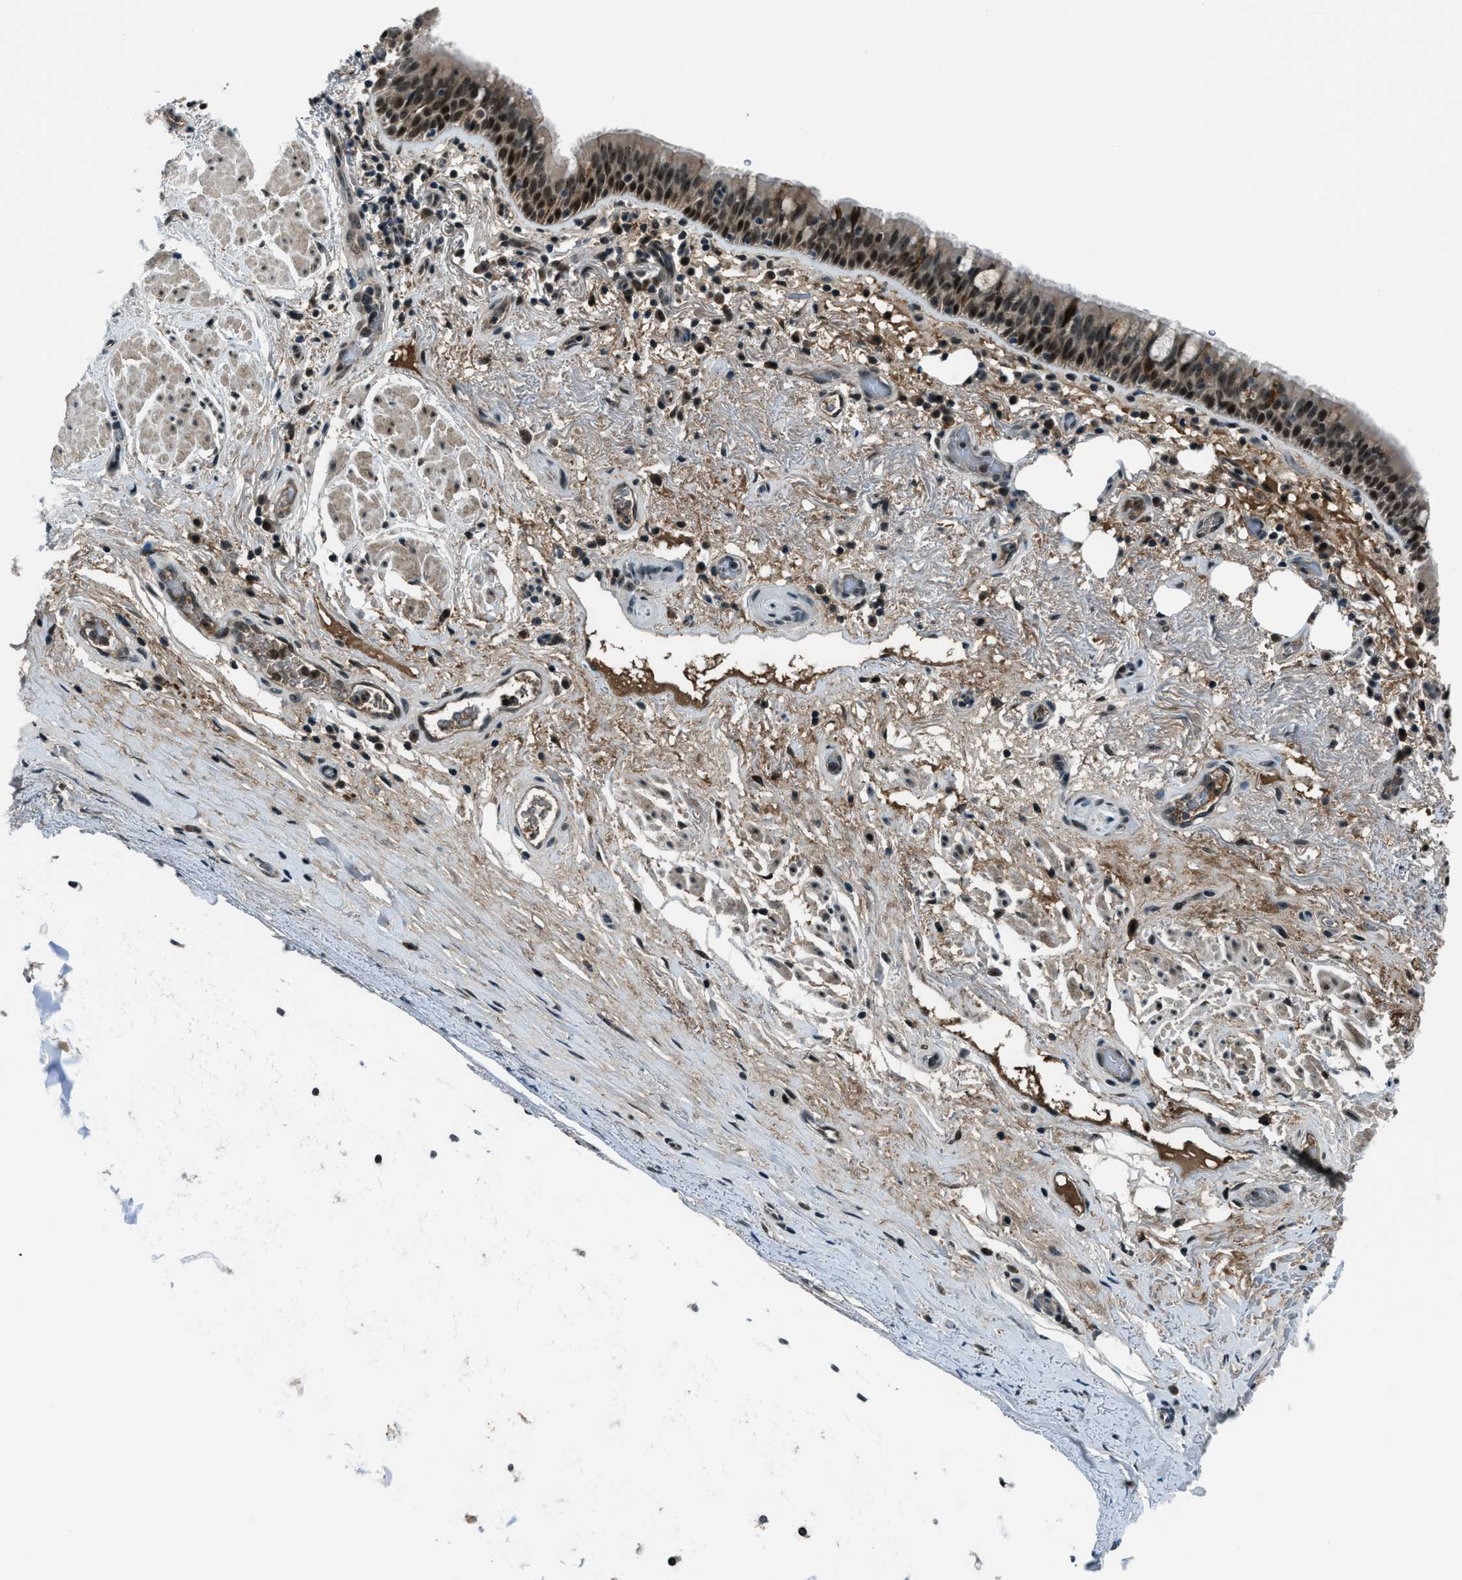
{"staining": {"intensity": "moderate", "quantity": "25%-75%", "location": "cytoplasmic/membranous,nuclear"}, "tissue": "bronchus", "cell_type": "Respiratory epithelial cells", "image_type": "normal", "snomed": [{"axis": "morphology", "description": "Normal tissue, NOS"}, {"axis": "morphology", "description": "Inflammation, NOS"}, {"axis": "topography", "description": "Cartilage tissue"}, {"axis": "topography", "description": "Bronchus"}], "caption": "Immunohistochemistry of unremarkable human bronchus reveals medium levels of moderate cytoplasmic/membranous,nuclear positivity in approximately 25%-75% of respiratory epithelial cells.", "gene": "ACTL9", "patient": {"sex": "male", "age": 77}}